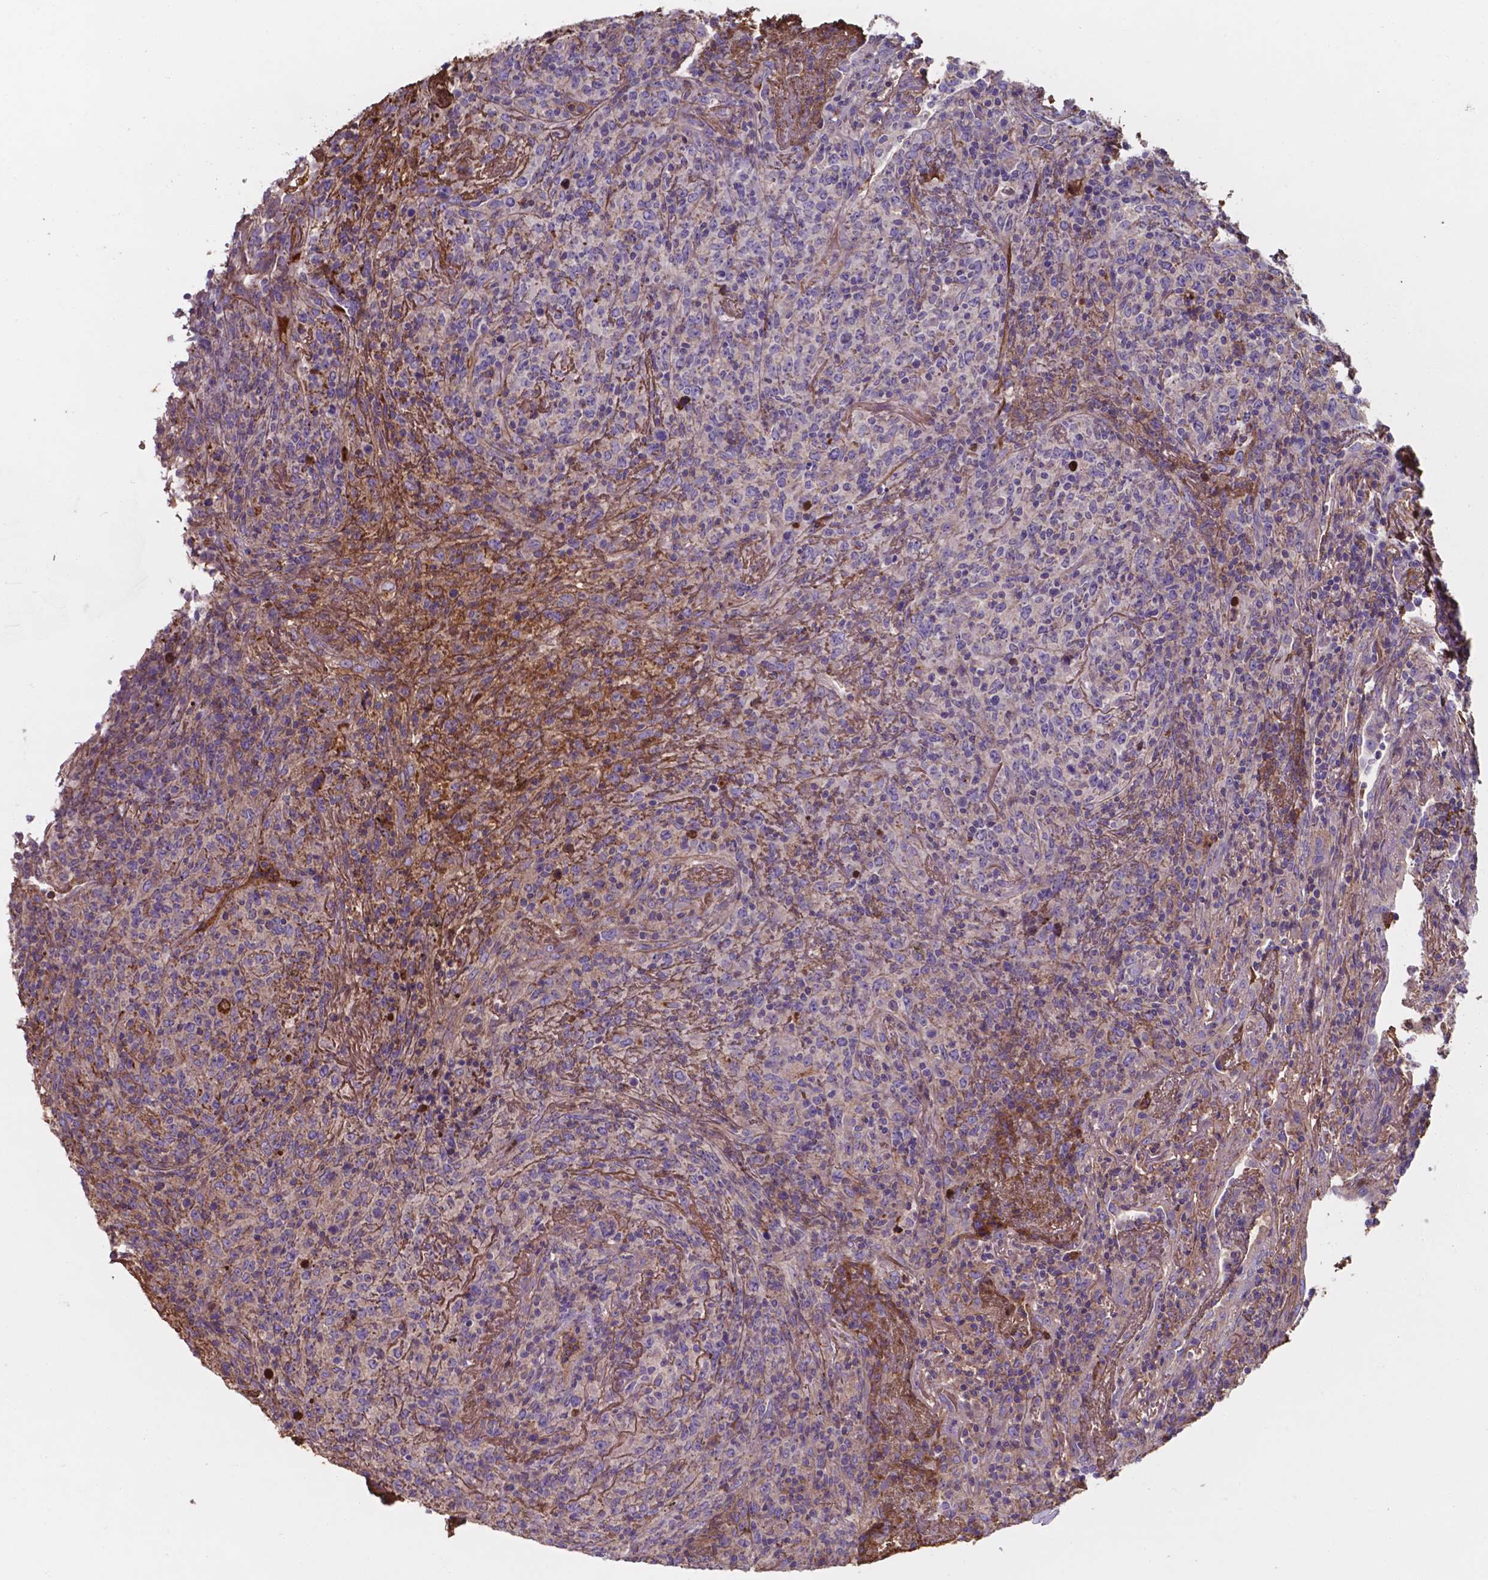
{"staining": {"intensity": "negative", "quantity": "none", "location": "none"}, "tissue": "lymphoma", "cell_type": "Tumor cells", "image_type": "cancer", "snomed": [{"axis": "morphology", "description": "Malignant lymphoma, non-Hodgkin's type, High grade"}, {"axis": "topography", "description": "Lung"}], "caption": "IHC image of neoplastic tissue: human lymphoma stained with DAB (3,3'-diaminobenzidine) demonstrates no significant protein expression in tumor cells. (DAB immunohistochemistry (IHC) with hematoxylin counter stain).", "gene": "SERPINA1", "patient": {"sex": "male", "age": 79}}